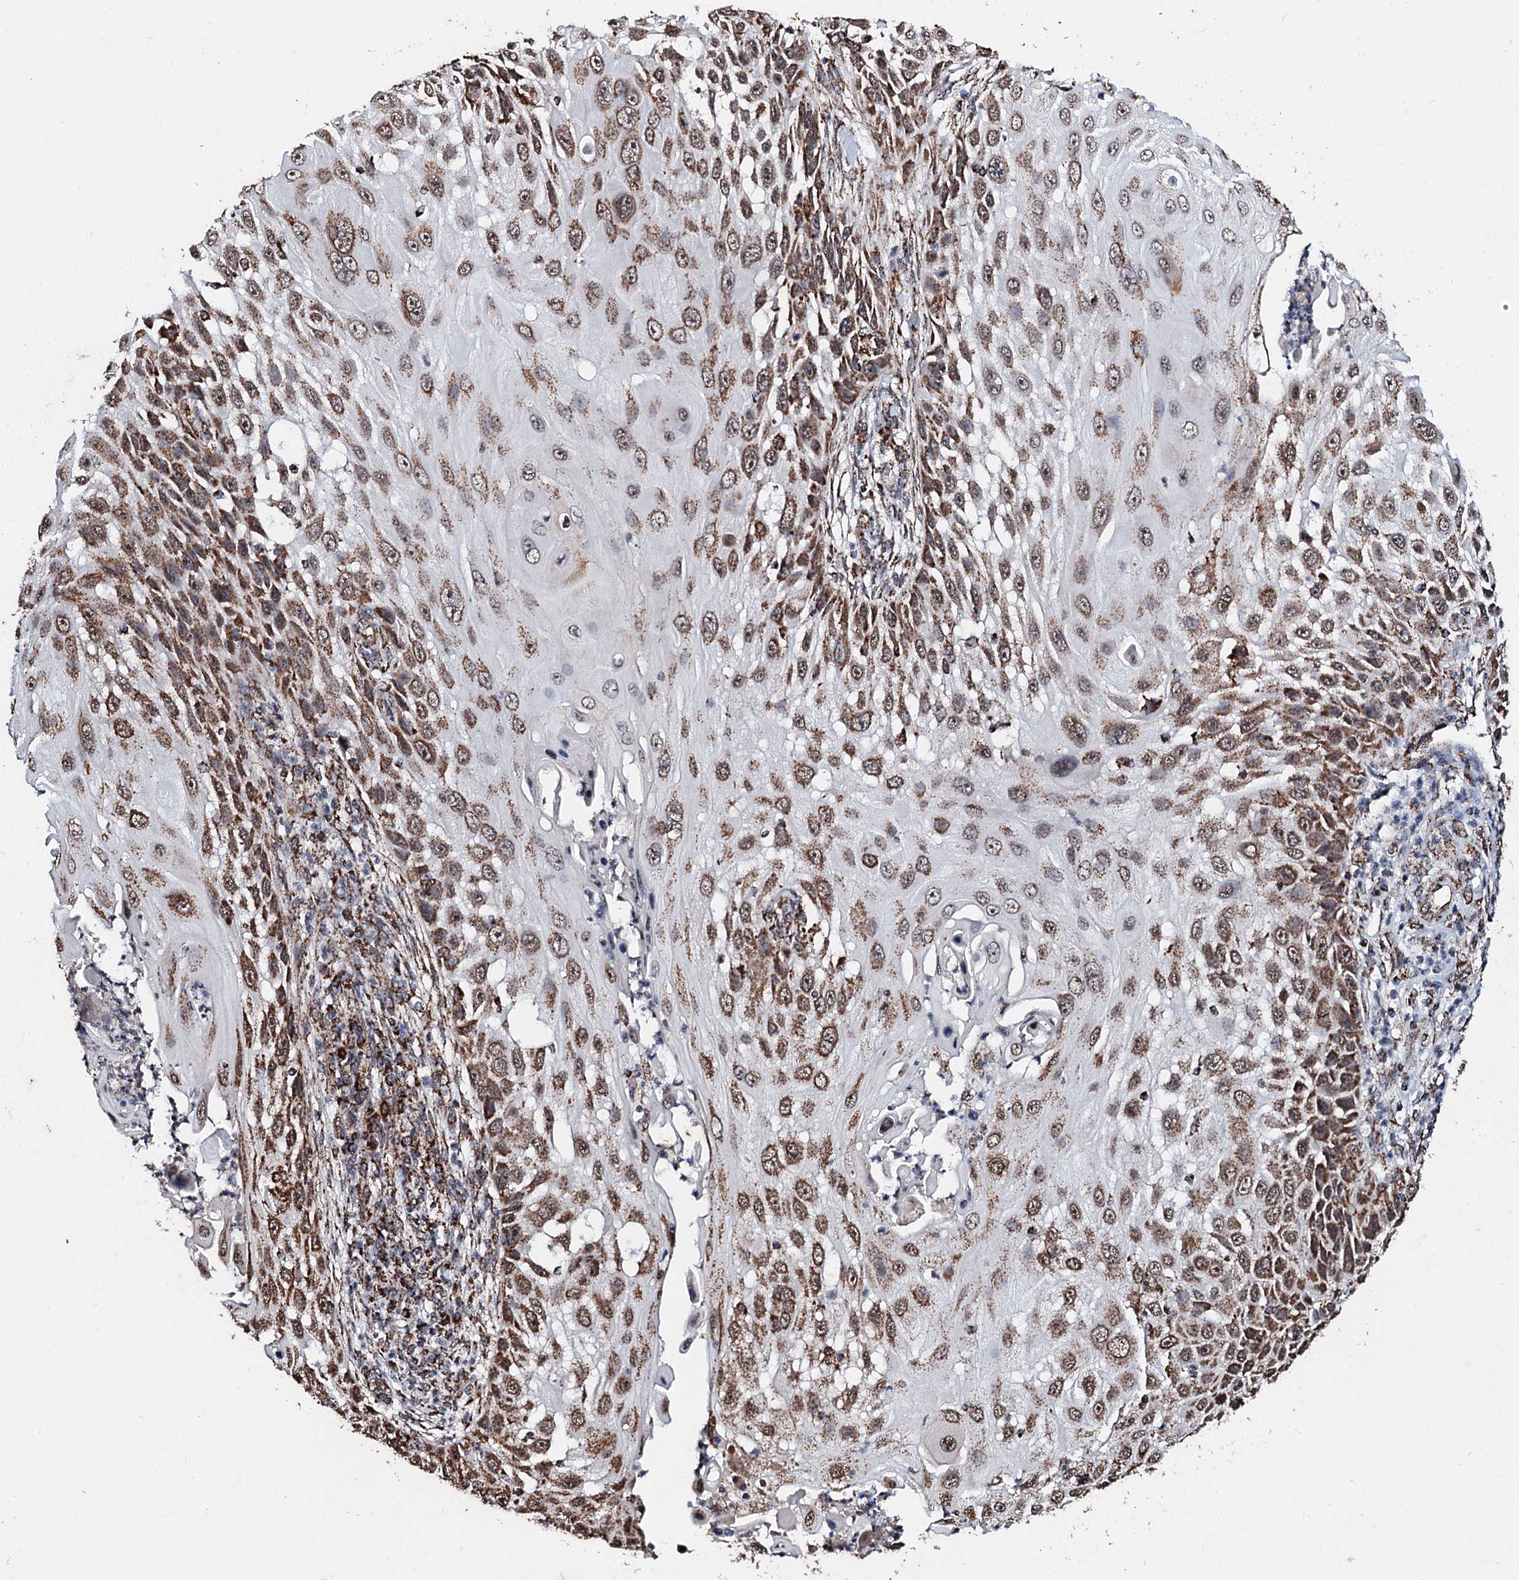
{"staining": {"intensity": "moderate", "quantity": ">75%", "location": "cytoplasmic/membranous"}, "tissue": "skin cancer", "cell_type": "Tumor cells", "image_type": "cancer", "snomed": [{"axis": "morphology", "description": "Squamous cell carcinoma, NOS"}, {"axis": "topography", "description": "Skin"}], "caption": "Brown immunohistochemical staining in skin cancer (squamous cell carcinoma) demonstrates moderate cytoplasmic/membranous staining in about >75% of tumor cells.", "gene": "SECISBP2L", "patient": {"sex": "female", "age": 44}}